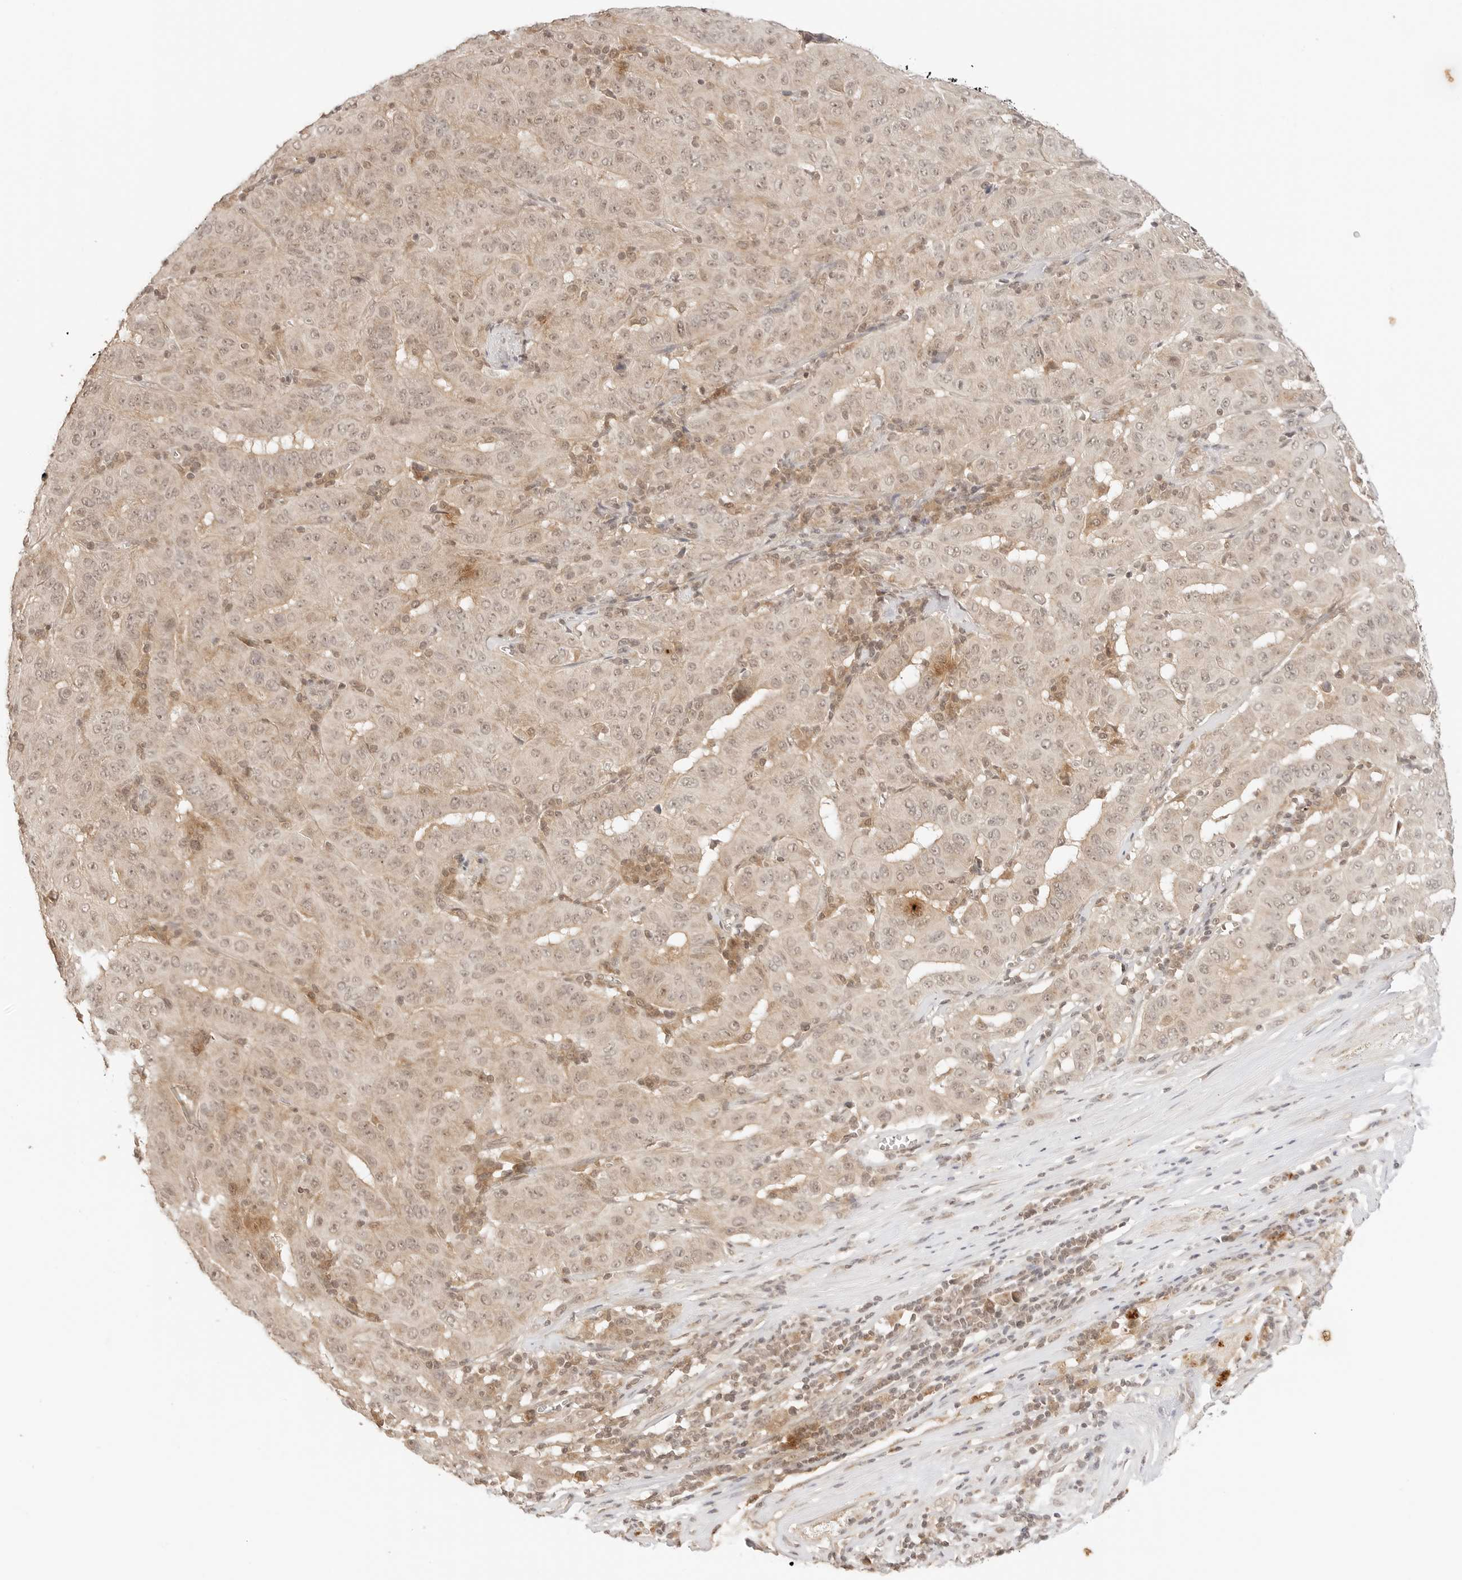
{"staining": {"intensity": "weak", "quantity": ">75%", "location": "cytoplasmic/membranous,nuclear"}, "tissue": "pancreatic cancer", "cell_type": "Tumor cells", "image_type": "cancer", "snomed": [{"axis": "morphology", "description": "Adenocarcinoma, NOS"}, {"axis": "topography", "description": "Pancreas"}], "caption": "Adenocarcinoma (pancreatic) stained with a brown dye displays weak cytoplasmic/membranous and nuclear positive expression in approximately >75% of tumor cells.", "gene": "GPR34", "patient": {"sex": "male", "age": 63}}